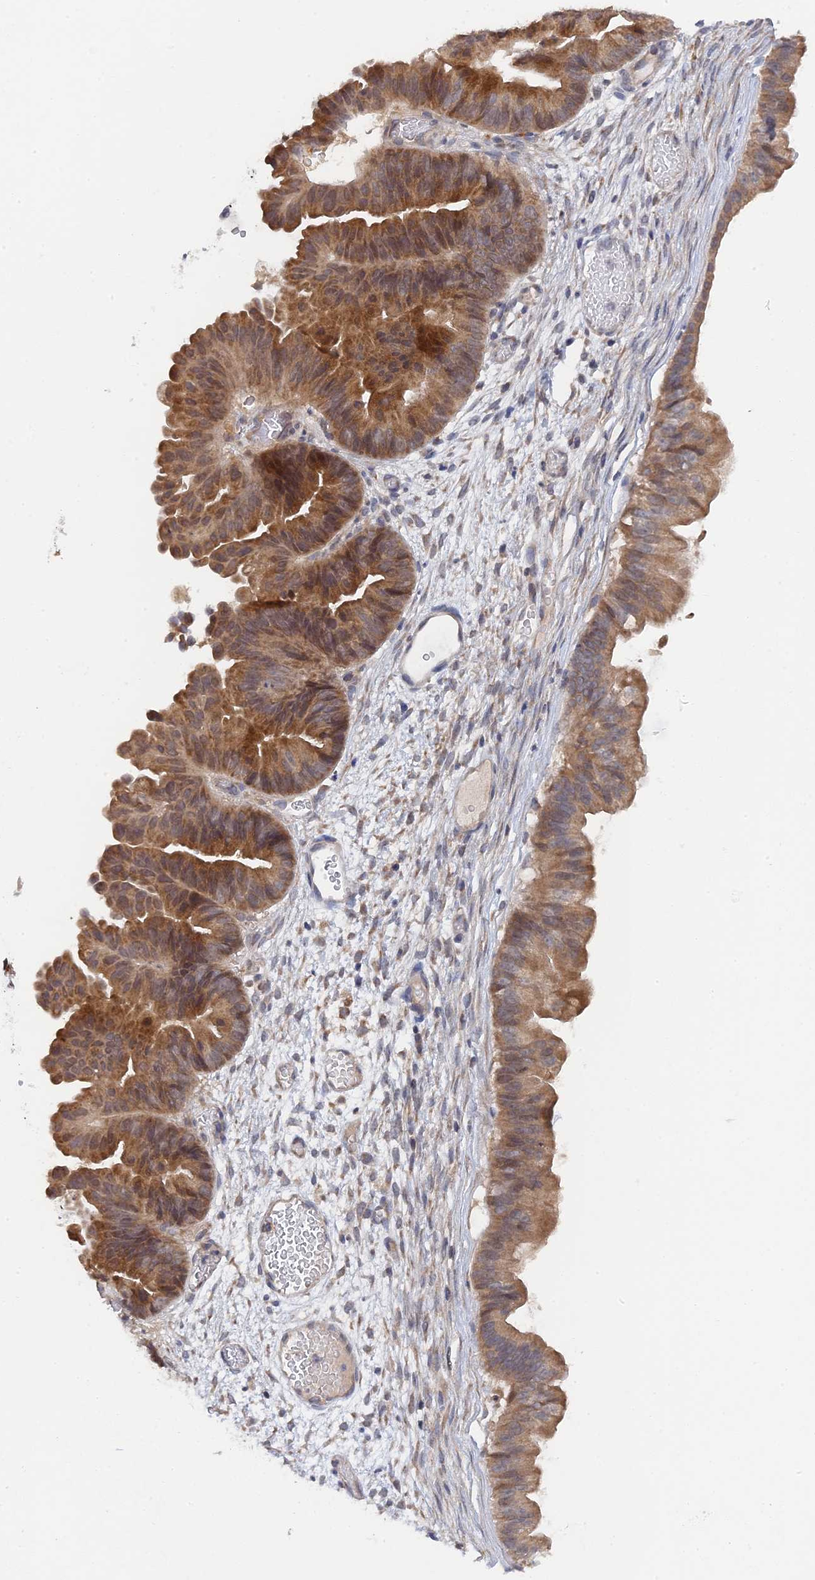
{"staining": {"intensity": "moderate", "quantity": ">75%", "location": "cytoplasmic/membranous,nuclear"}, "tissue": "ovarian cancer", "cell_type": "Tumor cells", "image_type": "cancer", "snomed": [{"axis": "morphology", "description": "Cystadenocarcinoma, mucinous, NOS"}, {"axis": "topography", "description": "Ovary"}], "caption": "Immunohistochemical staining of human mucinous cystadenocarcinoma (ovarian) exhibits medium levels of moderate cytoplasmic/membranous and nuclear staining in about >75% of tumor cells.", "gene": "MIGA2", "patient": {"sex": "female", "age": 61}}